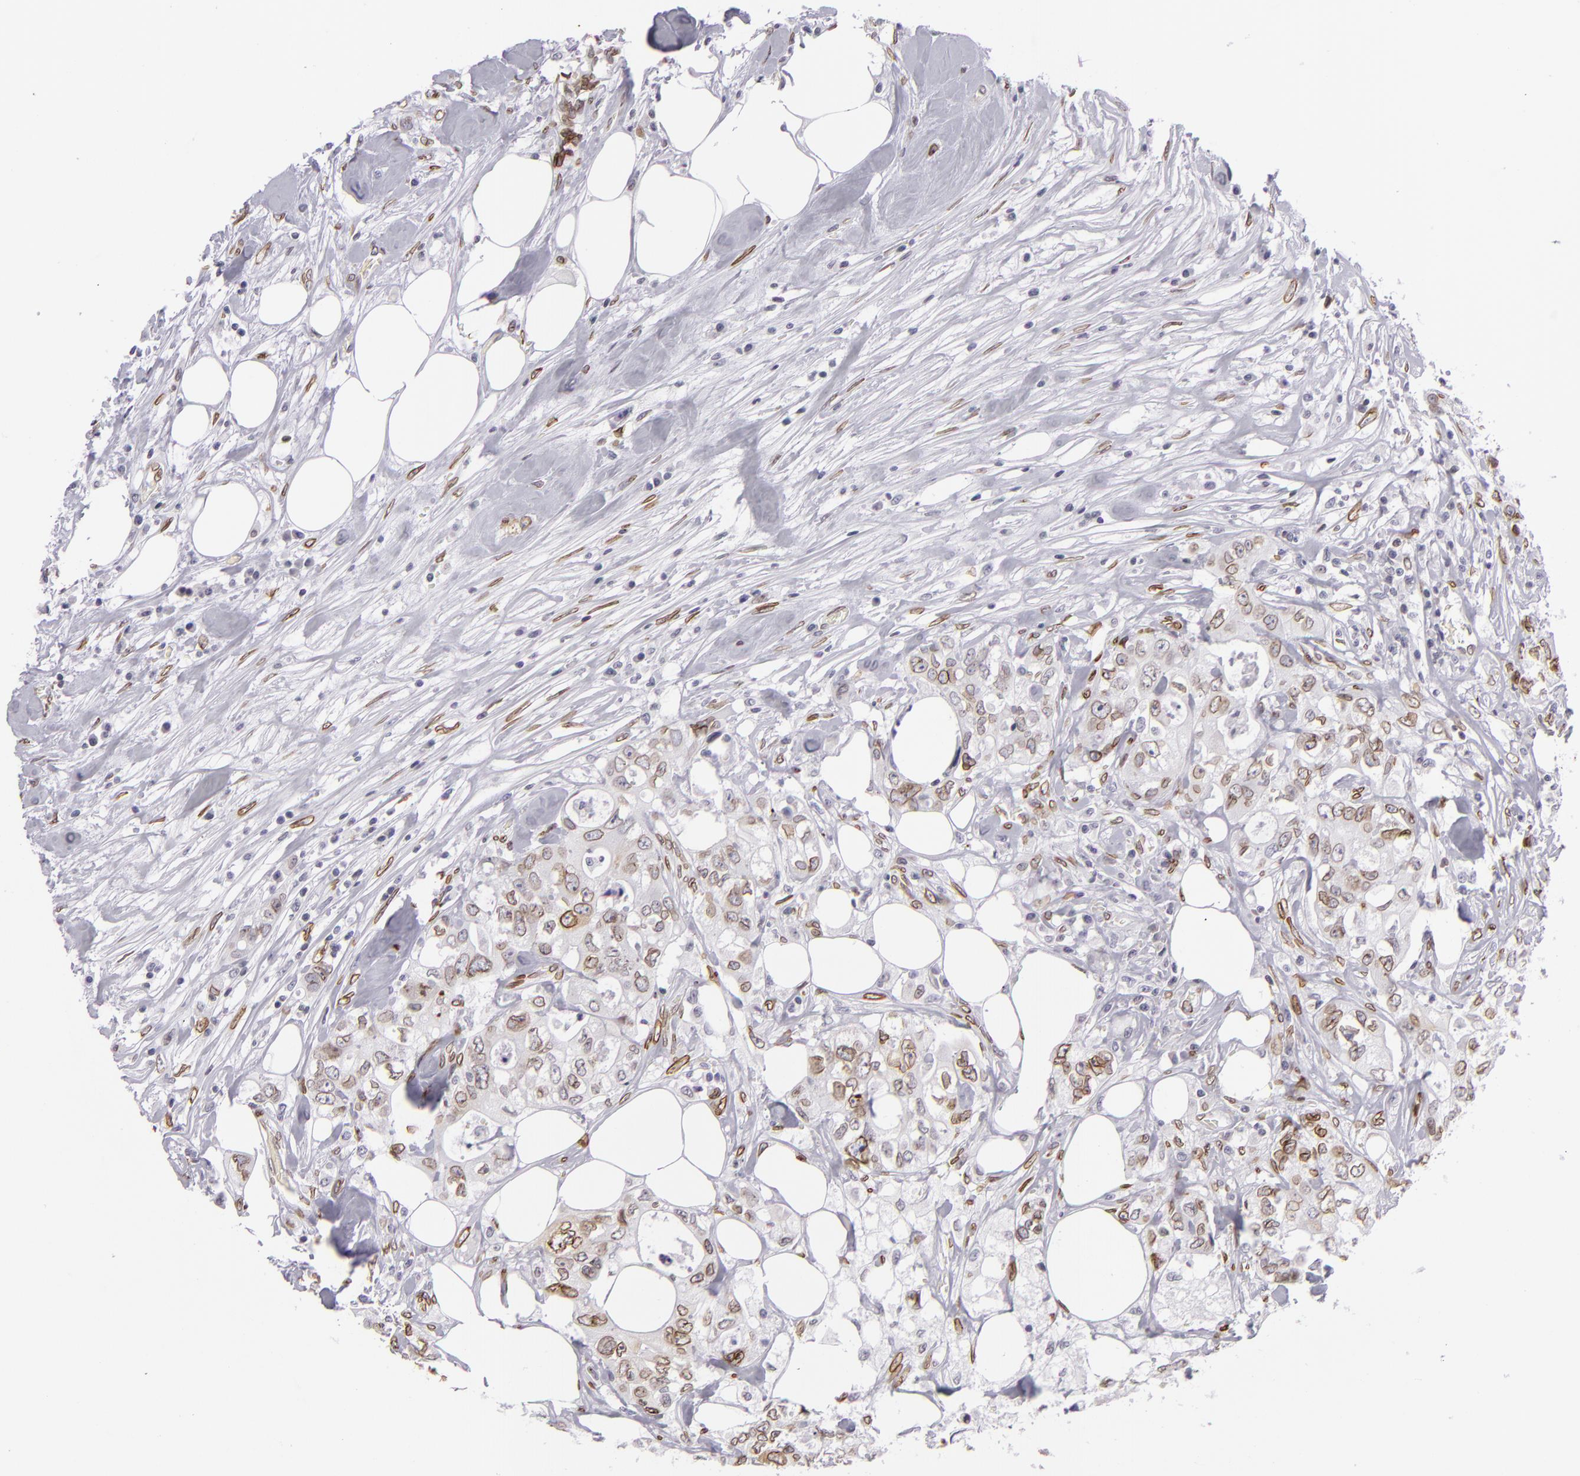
{"staining": {"intensity": "moderate", "quantity": "25%-75%", "location": "cytoplasmic/membranous,nuclear"}, "tissue": "colorectal cancer", "cell_type": "Tumor cells", "image_type": "cancer", "snomed": [{"axis": "morphology", "description": "Adenocarcinoma, NOS"}, {"axis": "topography", "description": "Rectum"}], "caption": "Adenocarcinoma (colorectal) was stained to show a protein in brown. There is medium levels of moderate cytoplasmic/membranous and nuclear expression in approximately 25%-75% of tumor cells.", "gene": "EMD", "patient": {"sex": "female", "age": 57}}